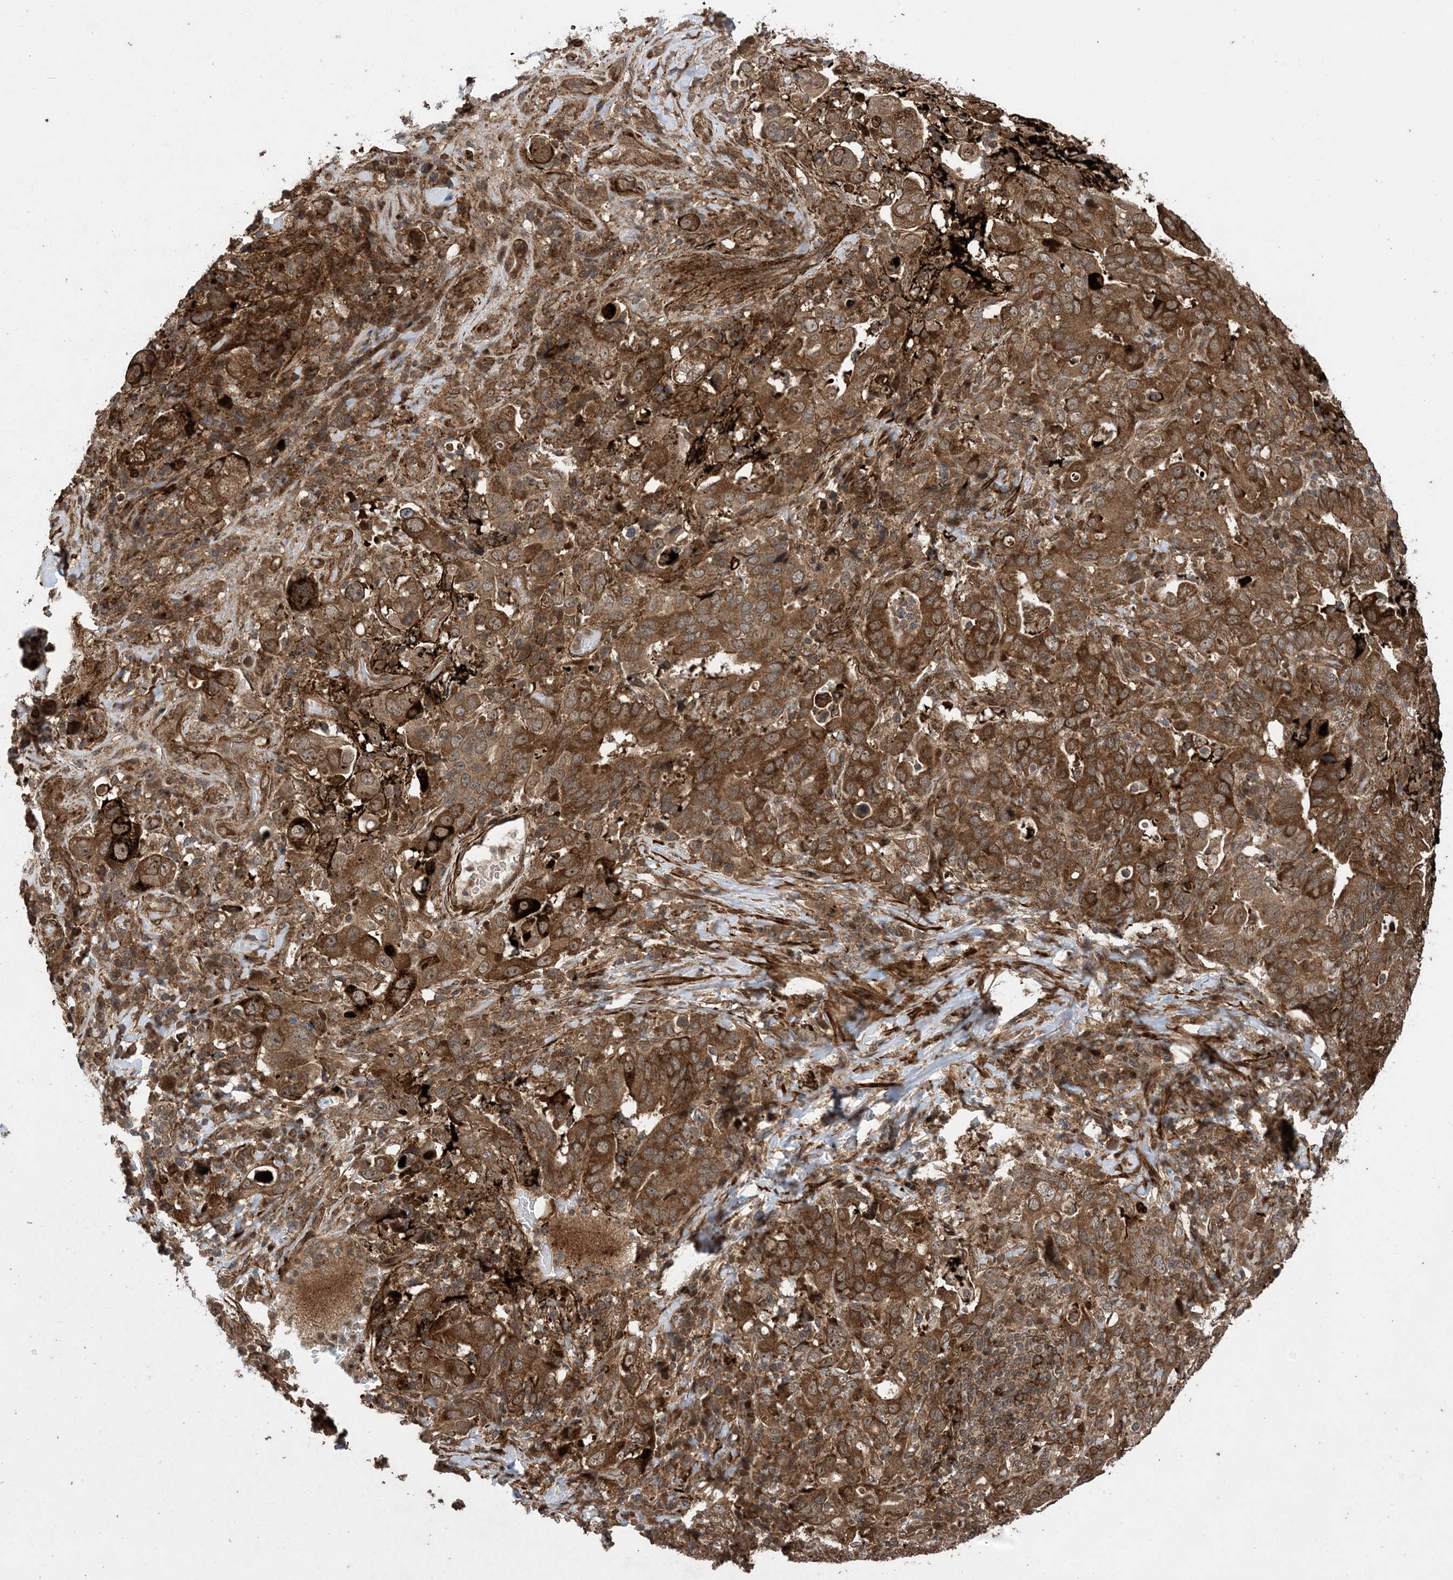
{"staining": {"intensity": "strong", "quantity": ">75%", "location": "cytoplasmic/membranous"}, "tissue": "stomach cancer", "cell_type": "Tumor cells", "image_type": "cancer", "snomed": [{"axis": "morphology", "description": "Adenocarcinoma, NOS"}, {"axis": "topography", "description": "Stomach, upper"}], "caption": "Immunohistochemical staining of human stomach cancer exhibits high levels of strong cytoplasmic/membranous protein positivity in approximately >75% of tumor cells.", "gene": "ZNF511", "patient": {"sex": "male", "age": 62}}